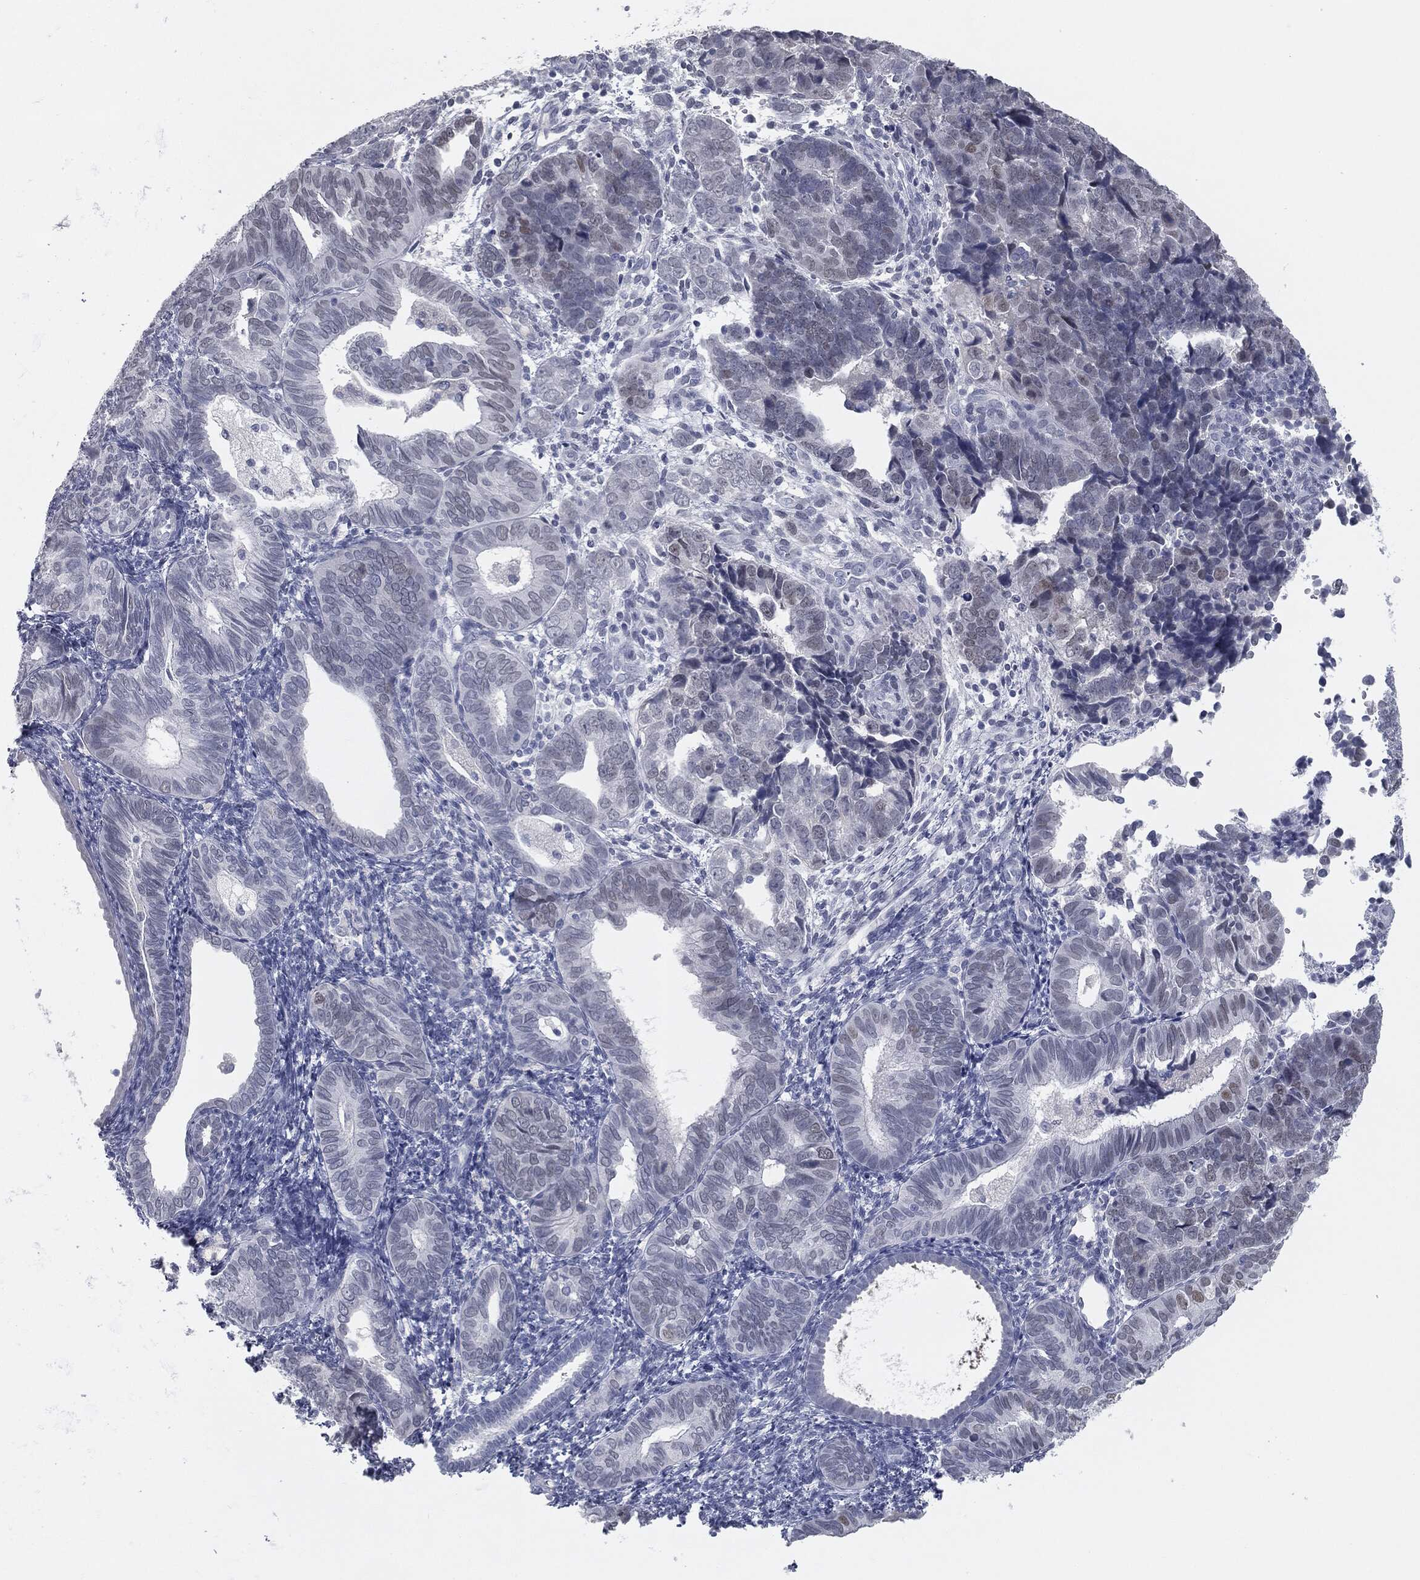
{"staining": {"intensity": "negative", "quantity": "none", "location": "none"}, "tissue": "endometrial cancer", "cell_type": "Tumor cells", "image_type": "cancer", "snomed": [{"axis": "morphology", "description": "Adenocarcinoma, NOS"}, {"axis": "topography", "description": "Endometrium"}], "caption": "High power microscopy image of an IHC image of endometrial adenocarcinoma, revealing no significant positivity in tumor cells. (Stains: DAB IHC with hematoxylin counter stain, Microscopy: brightfield microscopy at high magnification).", "gene": "PRAME", "patient": {"sex": "female", "age": 82}}